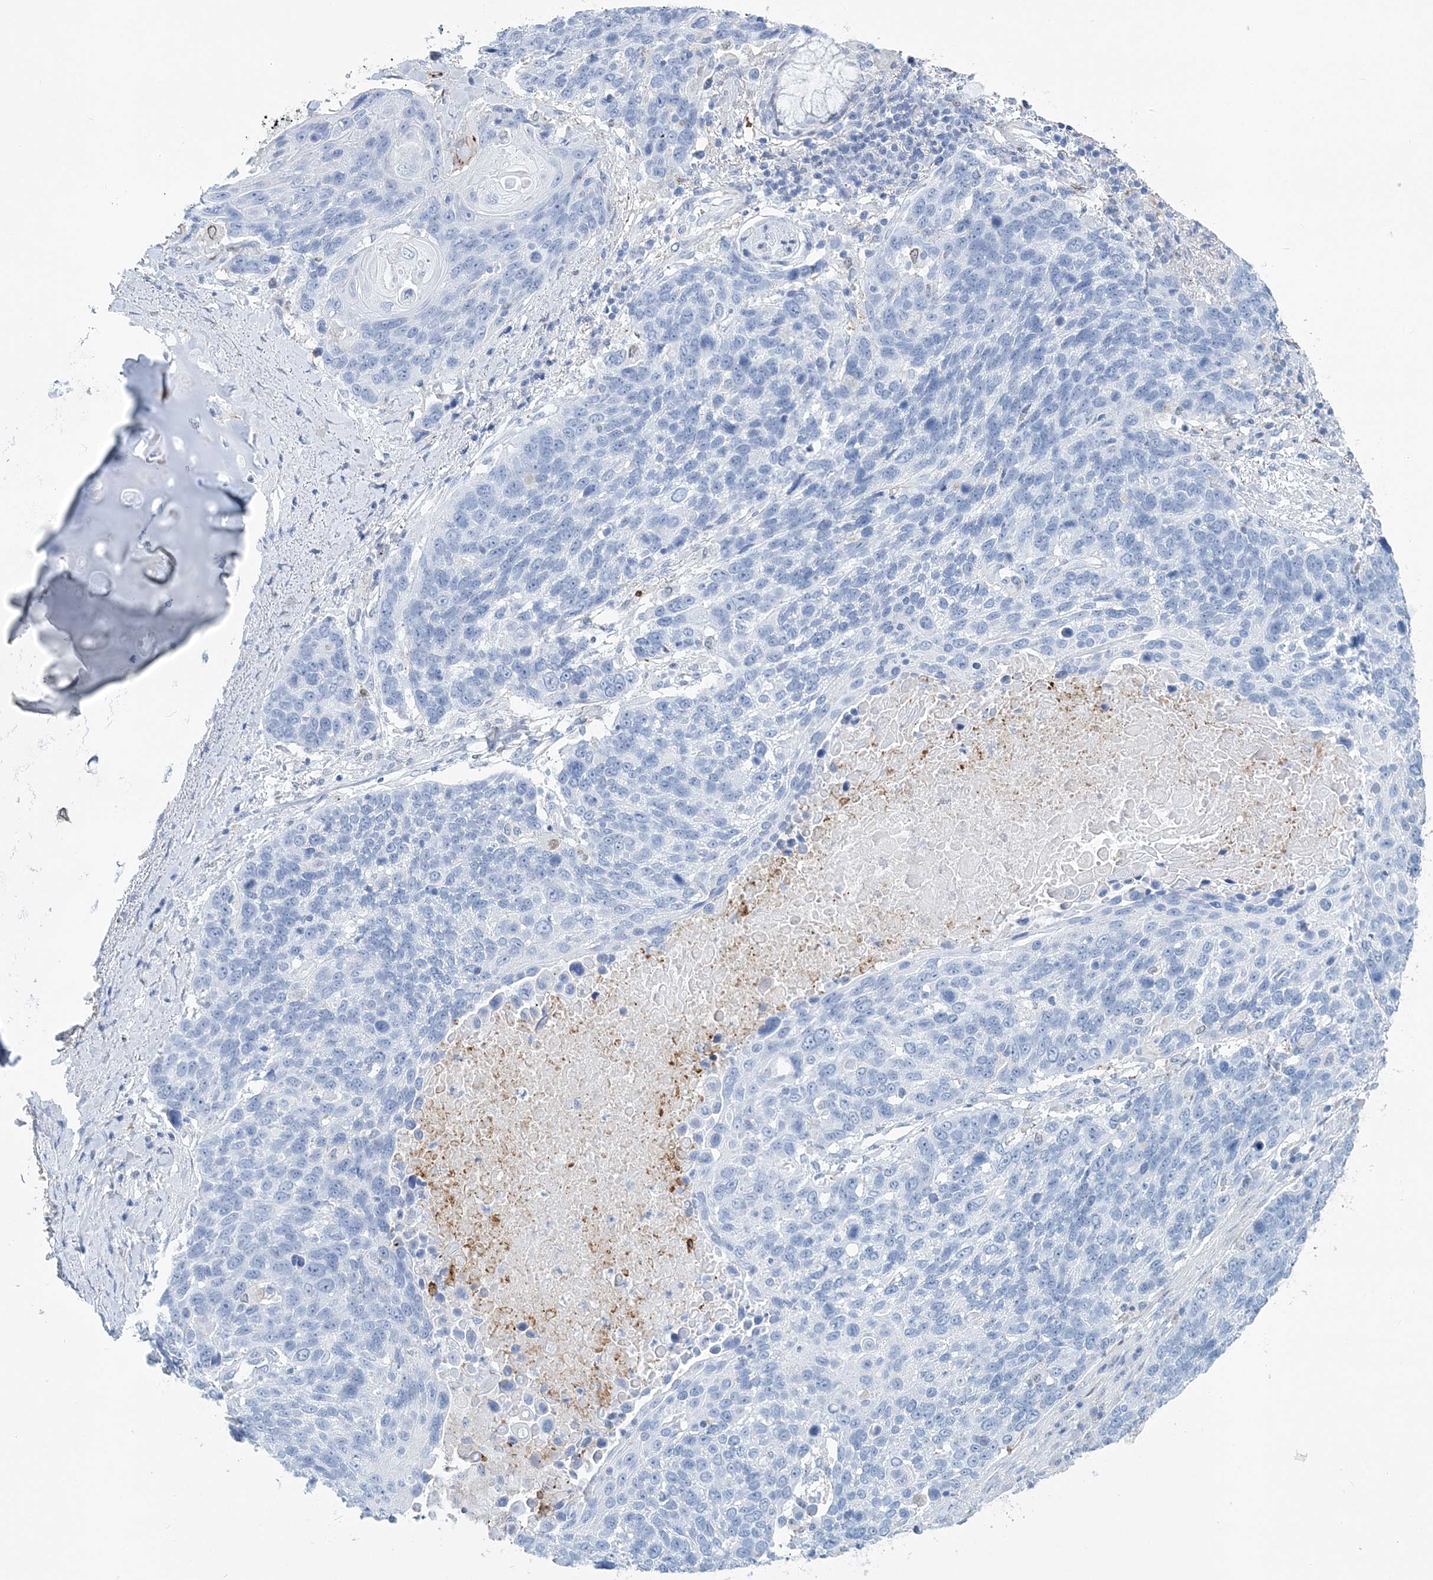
{"staining": {"intensity": "negative", "quantity": "none", "location": "none"}, "tissue": "lung cancer", "cell_type": "Tumor cells", "image_type": "cancer", "snomed": [{"axis": "morphology", "description": "Squamous cell carcinoma, NOS"}, {"axis": "topography", "description": "Lung"}], "caption": "Immunohistochemistry (IHC) photomicrograph of neoplastic tissue: lung squamous cell carcinoma stained with DAB (3,3'-diaminobenzidine) exhibits no significant protein expression in tumor cells. Nuclei are stained in blue.", "gene": "NKX6-1", "patient": {"sex": "male", "age": 66}}